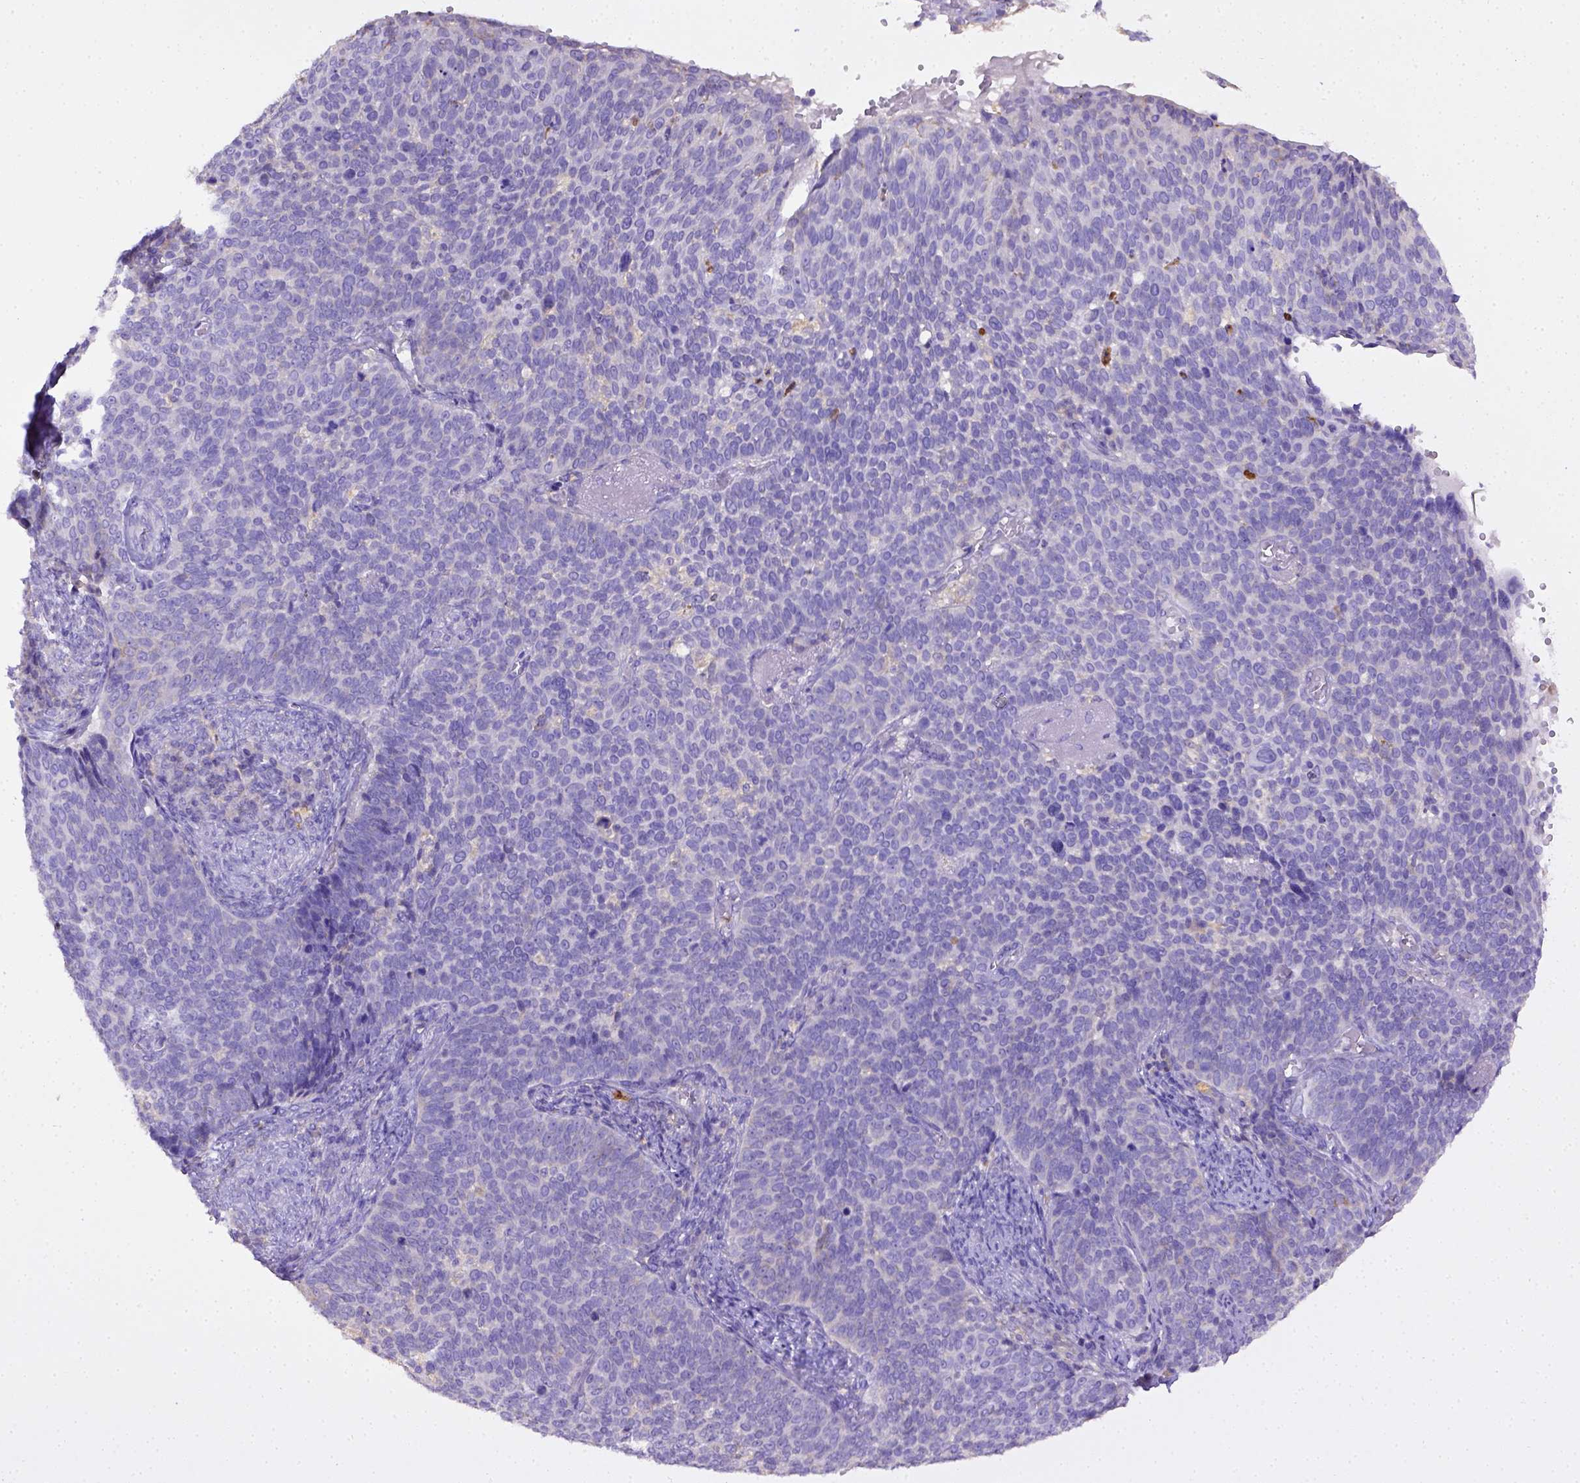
{"staining": {"intensity": "negative", "quantity": "none", "location": "none"}, "tissue": "cervical cancer", "cell_type": "Tumor cells", "image_type": "cancer", "snomed": [{"axis": "morphology", "description": "Normal tissue, NOS"}, {"axis": "morphology", "description": "Squamous cell carcinoma, NOS"}, {"axis": "topography", "description": "Cervix"}], "caption": "An IHC photomicrograph of cervical cancer is shown. There is no staining in tumor cells of cervical cancer.", "gene": "CD40", "patient": {"sex": "female", "age": 39}}